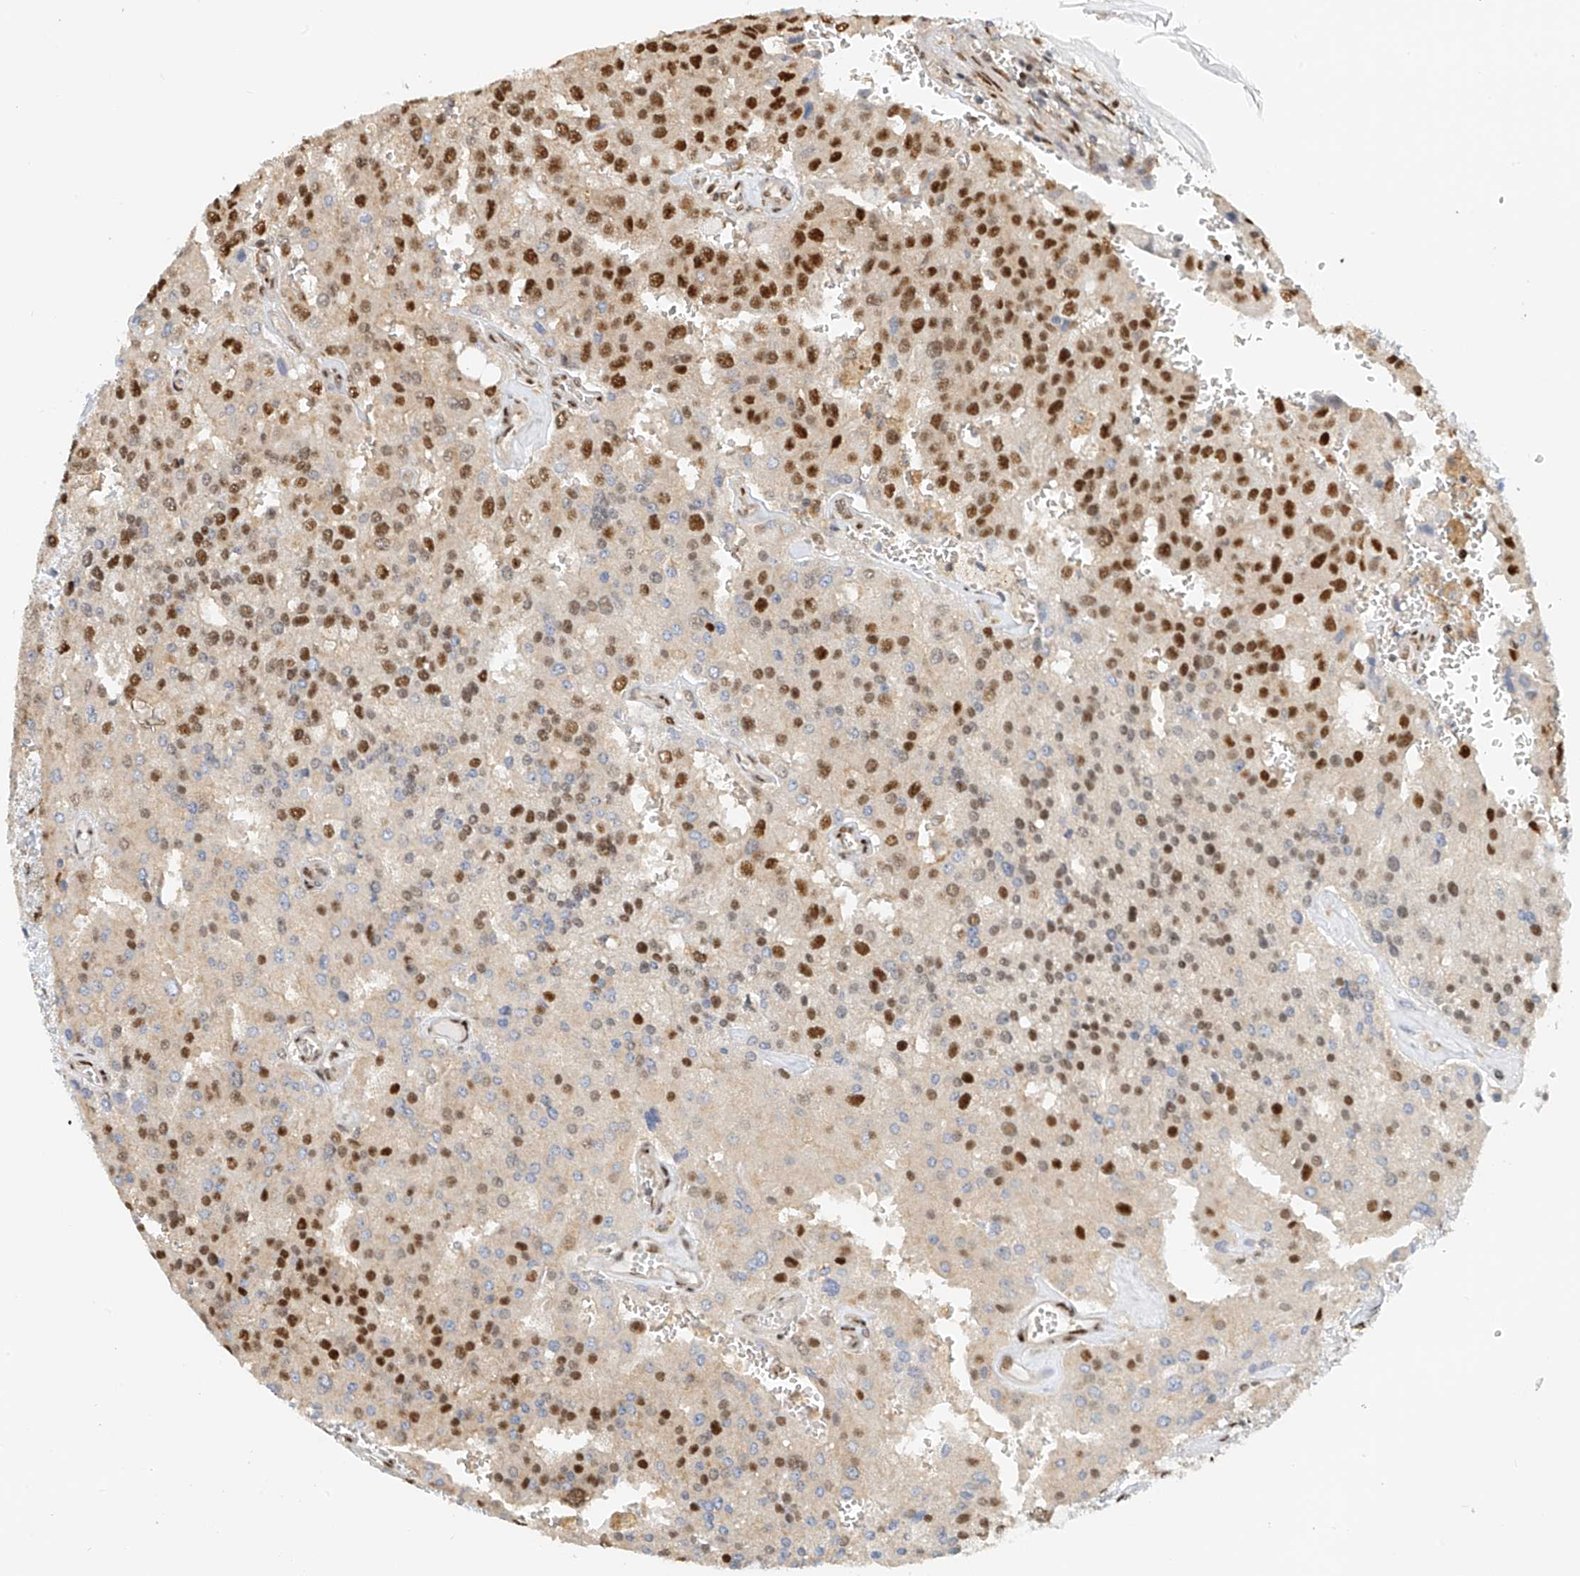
{"staining": {"intensity": "strong", "quantity": "25%-75%", "location": "nuclear"}, "tissue": "prostate cancer", "cell_type": "Tumor cells", "image_type": "cancer", "snomed": [{"axis": "morphology", "description": "Adenocarcinoma, High grade"}, {"axis": "topography", "description": "Prostate"}], "caption": "Immunohistochemistry histopathology image of neoplastic tissue: high-grade adenocarcinoma (prostate) stained using immunohistochemistry (IHC) reveals high levels of strong protein expression localized specifically in the nuclear of tumor cells, appearing as a nuclear brown color.", "gene": "ZNF514", "patient": {"sex": "male", "age": 68}}